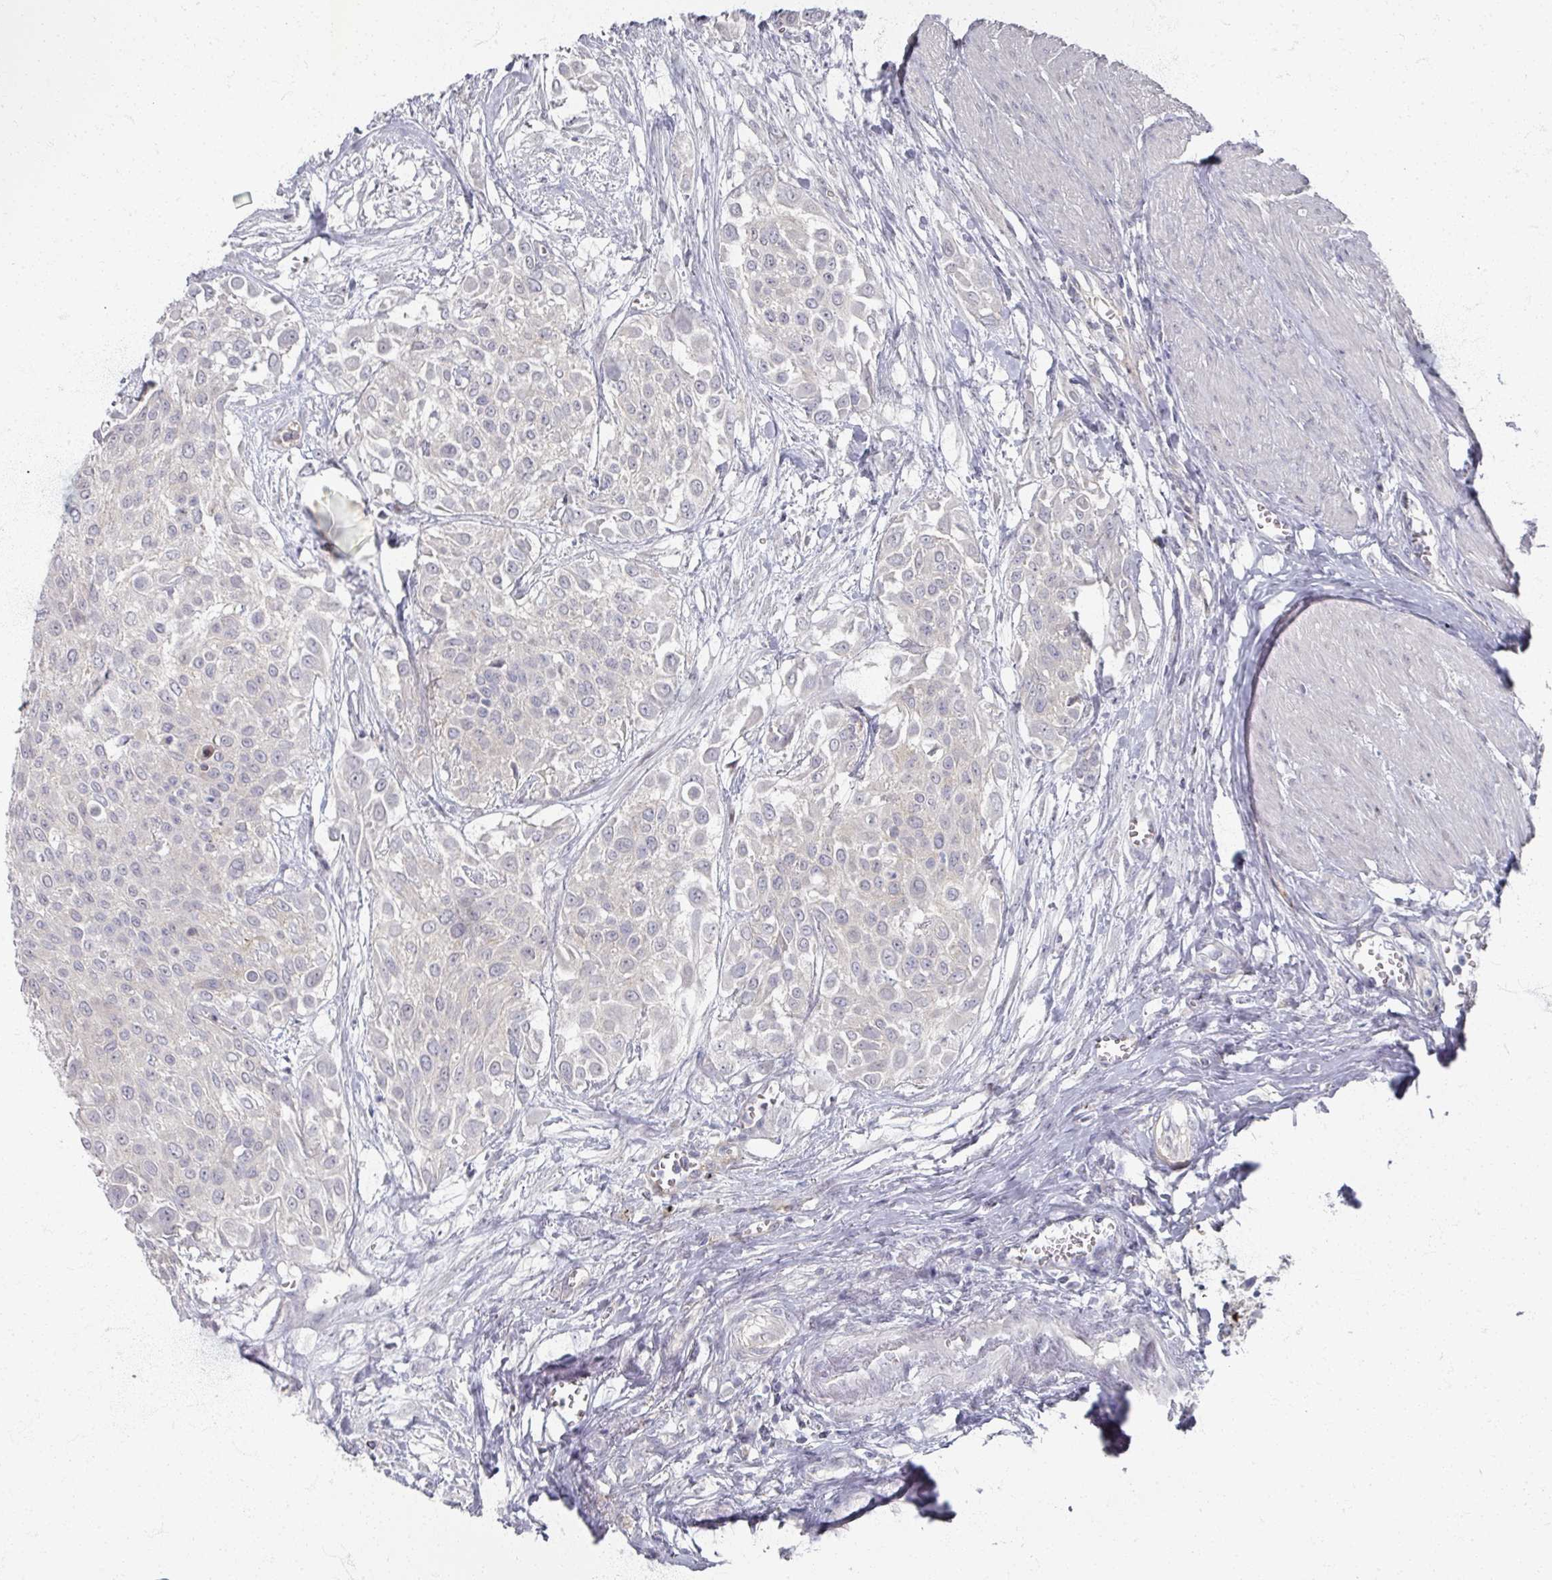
{"staining": {"intensity": "negative", "quantity": "none", "location": "none"}, "tissue": "urothelial cancer", "cell_type": "Tumor cells", "image_type": "cancer", "snomed": [{"axis": "morphology", "description": "Urothelial carcinoma, High grade"}, {"axis": "topography", "description": "Urinary bladder"}], "caption": "Image shows no significant protein staining in tumor cells of high-grade urothelial carcinoma. (DAB immunohistochemistry (IHC), high magnification).", "gene": "TTYH3", "patient": {"sex": "male", "age": 57}}